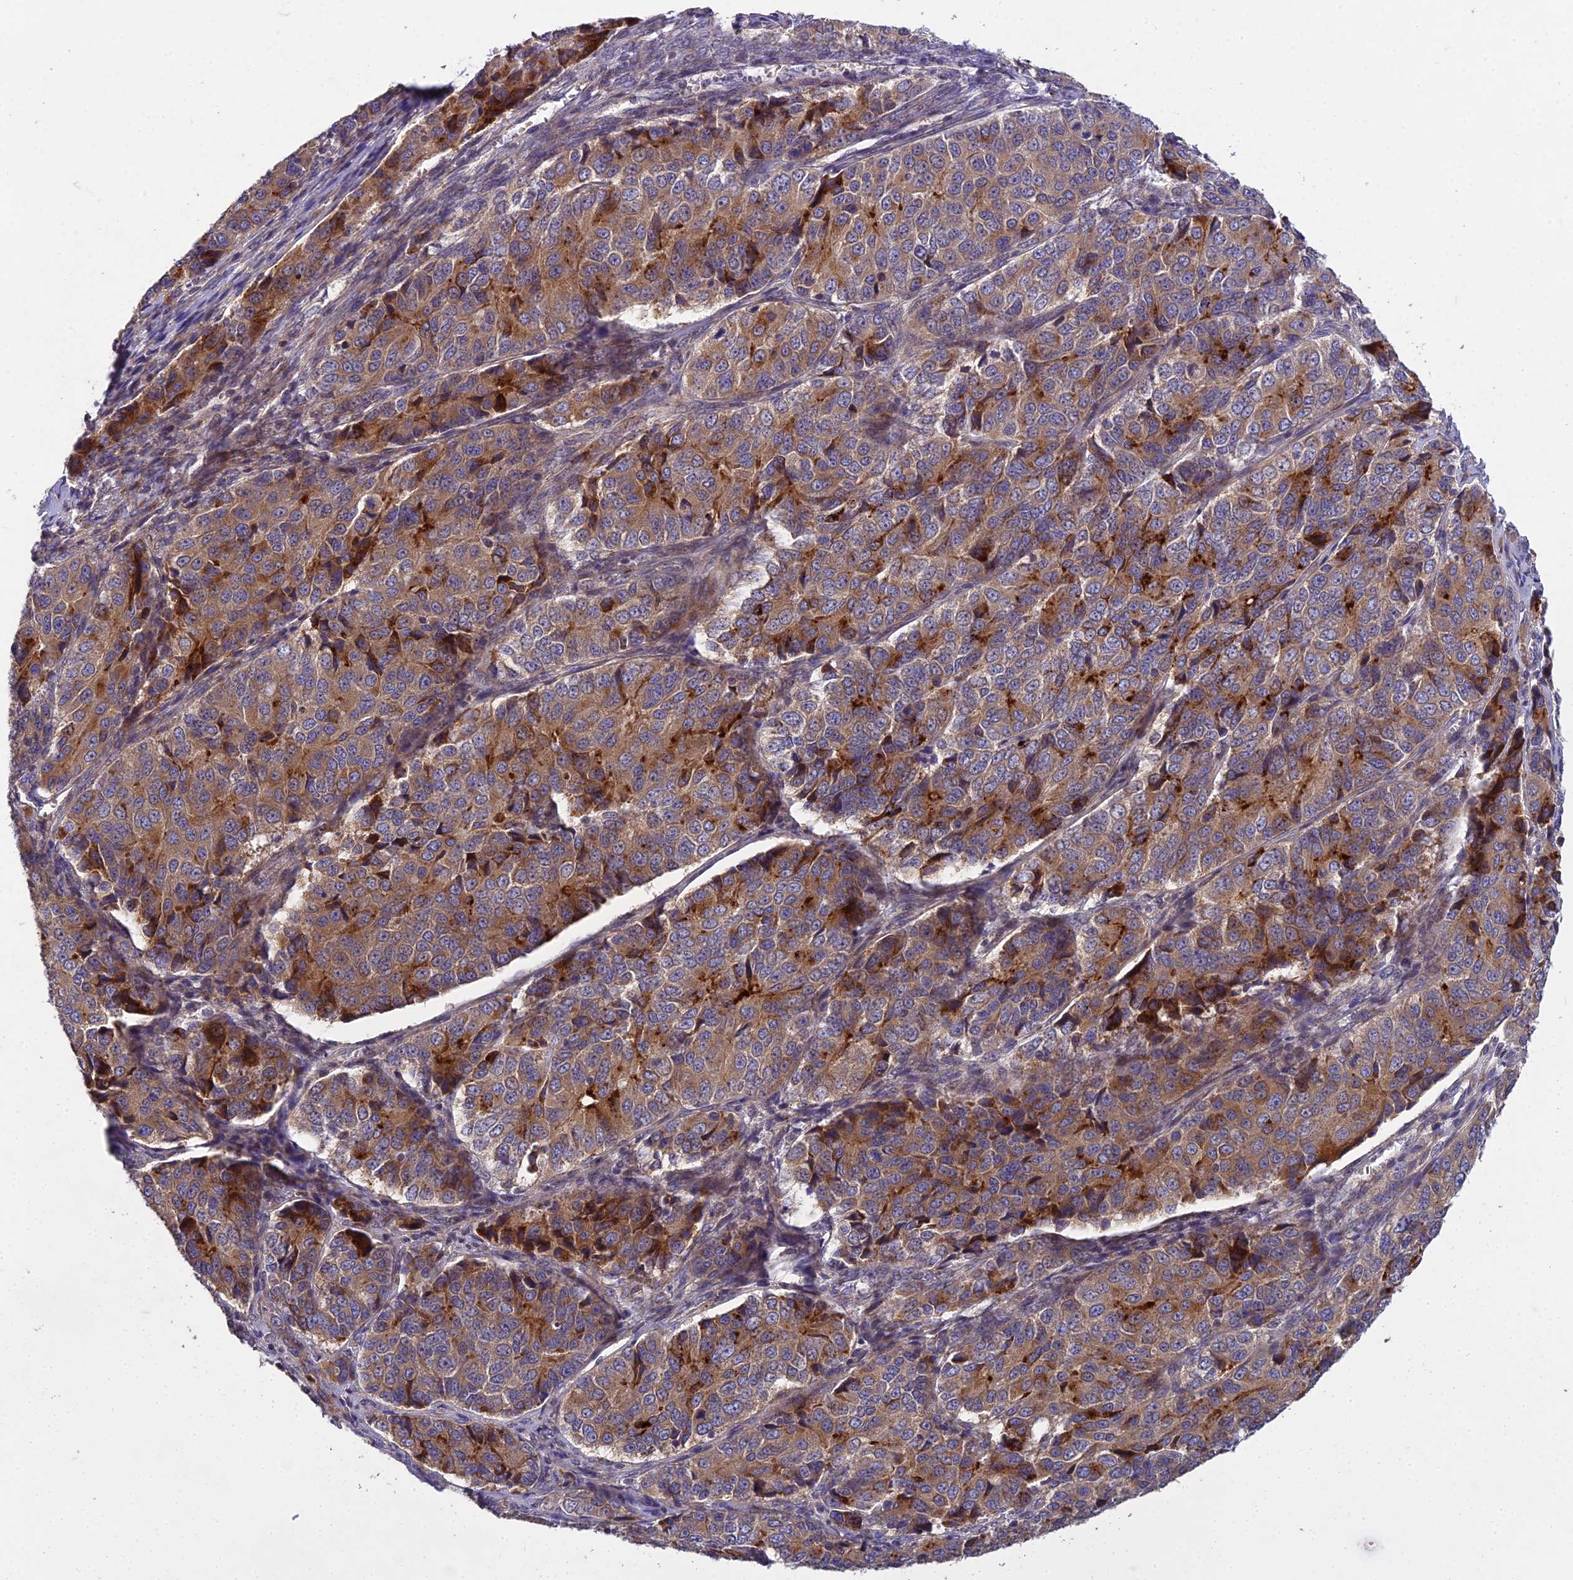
{"staining": {"intensity": "moderate", "quantity": ">75%", "location": "cytoplasmic/membranous"}, "tissue": "ovarian cancer", "cell_type": "Tumor cells", "image_type": "cancer", "snomed": [{"axis": "morphology", "description": "Carcinoma, endometroid"}, {"axis": "topography", "description": "Ovary"}], "caption": "Human ovarian endometroid carcinoma stained with a protein marker exhibits moderate staining in tumor cells.", "gene": "ADIPOR2", "patient": {"sex": "female", "age": 51}}